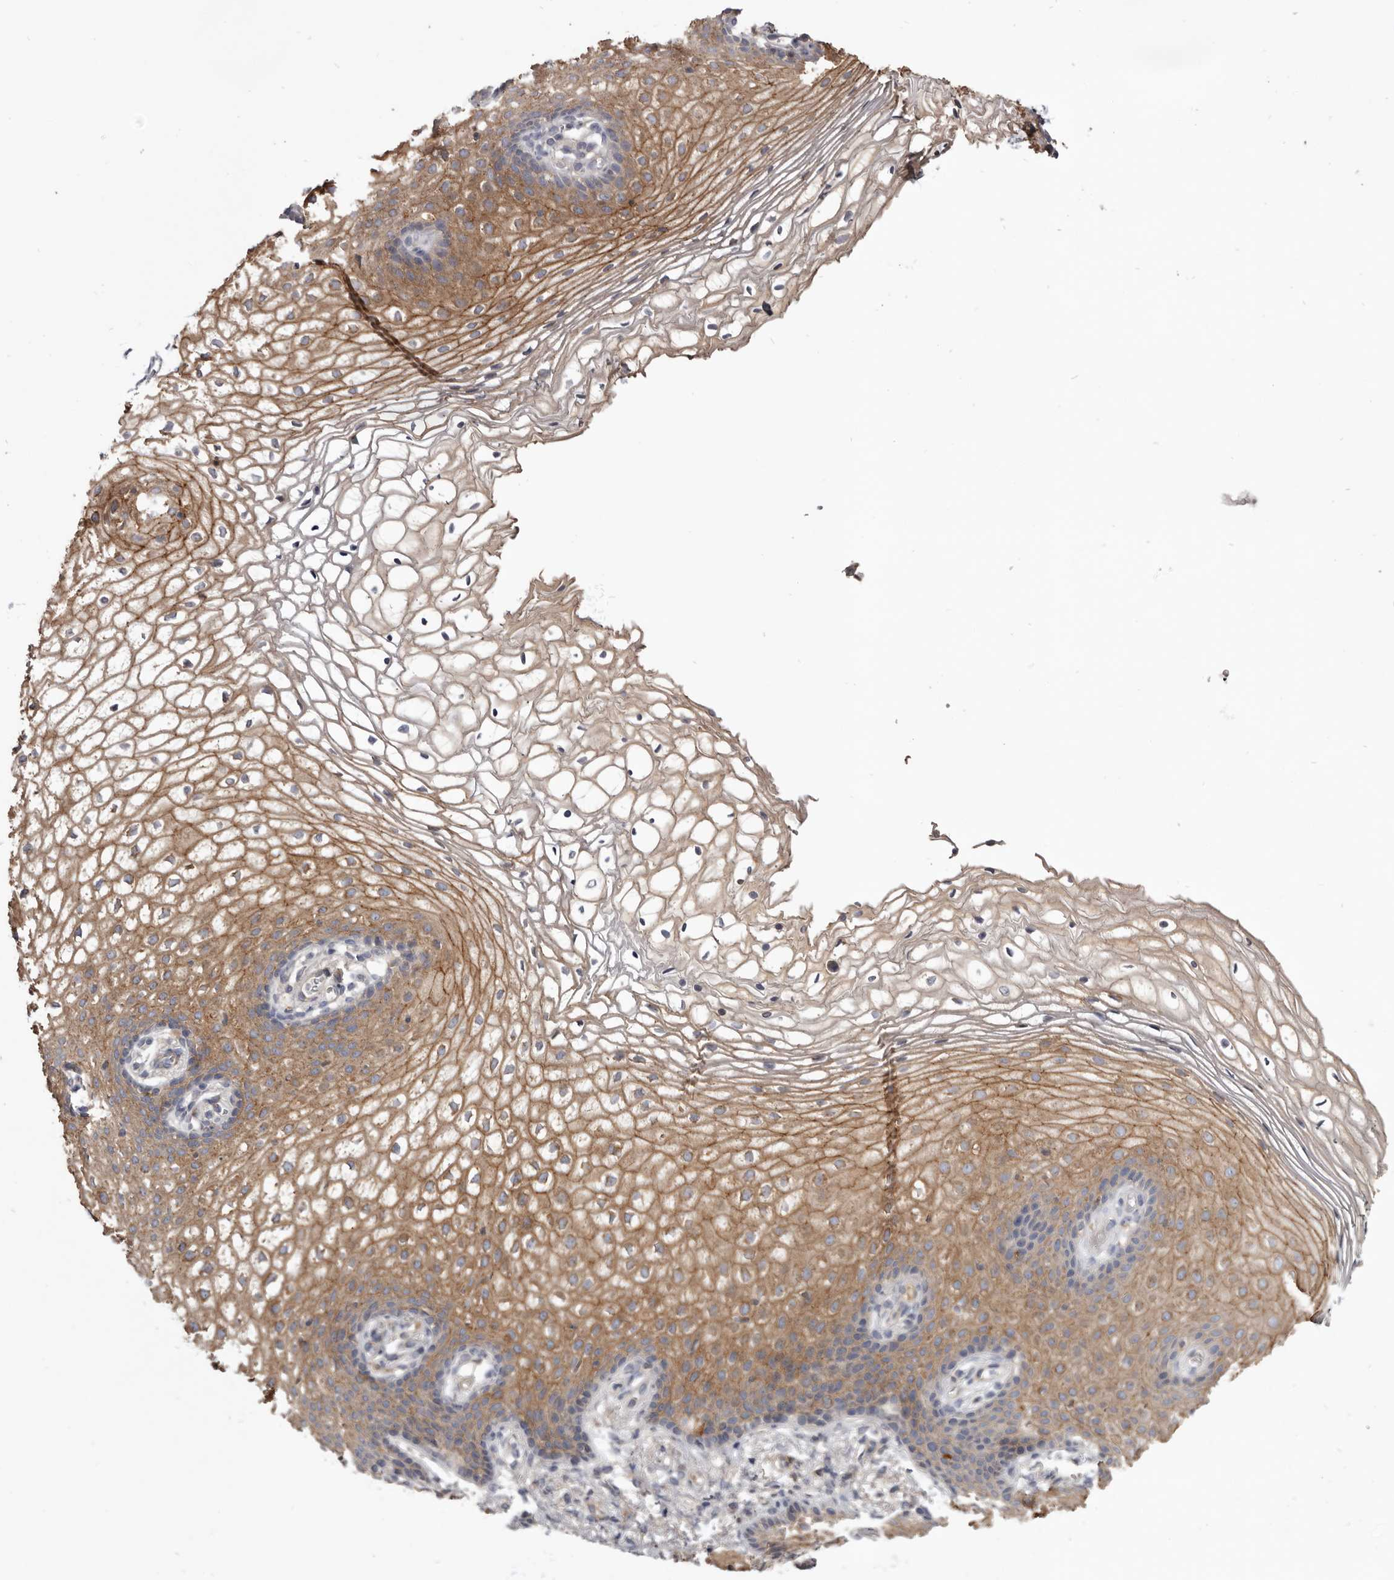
{"staining": {"intensity": "moderate", "quantity": ">75%", "location": "cytoplasmic/membranous"}, "tissue": "vagina", "cell_type": "Squamous epithelial cells", "image_type": "normal", "snomed": [{"axis": "morphology", "description": "Normal tissue, NOS"}, {"axis": "topography", "description": "Vagina"}], "caption": "A micrograph showing moderate cytoplasmic/membranous staining in about >75% of squamous epithelial cells in normal vagina, as visualized by brown immunohistochemical staining.", "gene": "CGN", "patient": {"sex": "female", "age": 60}}